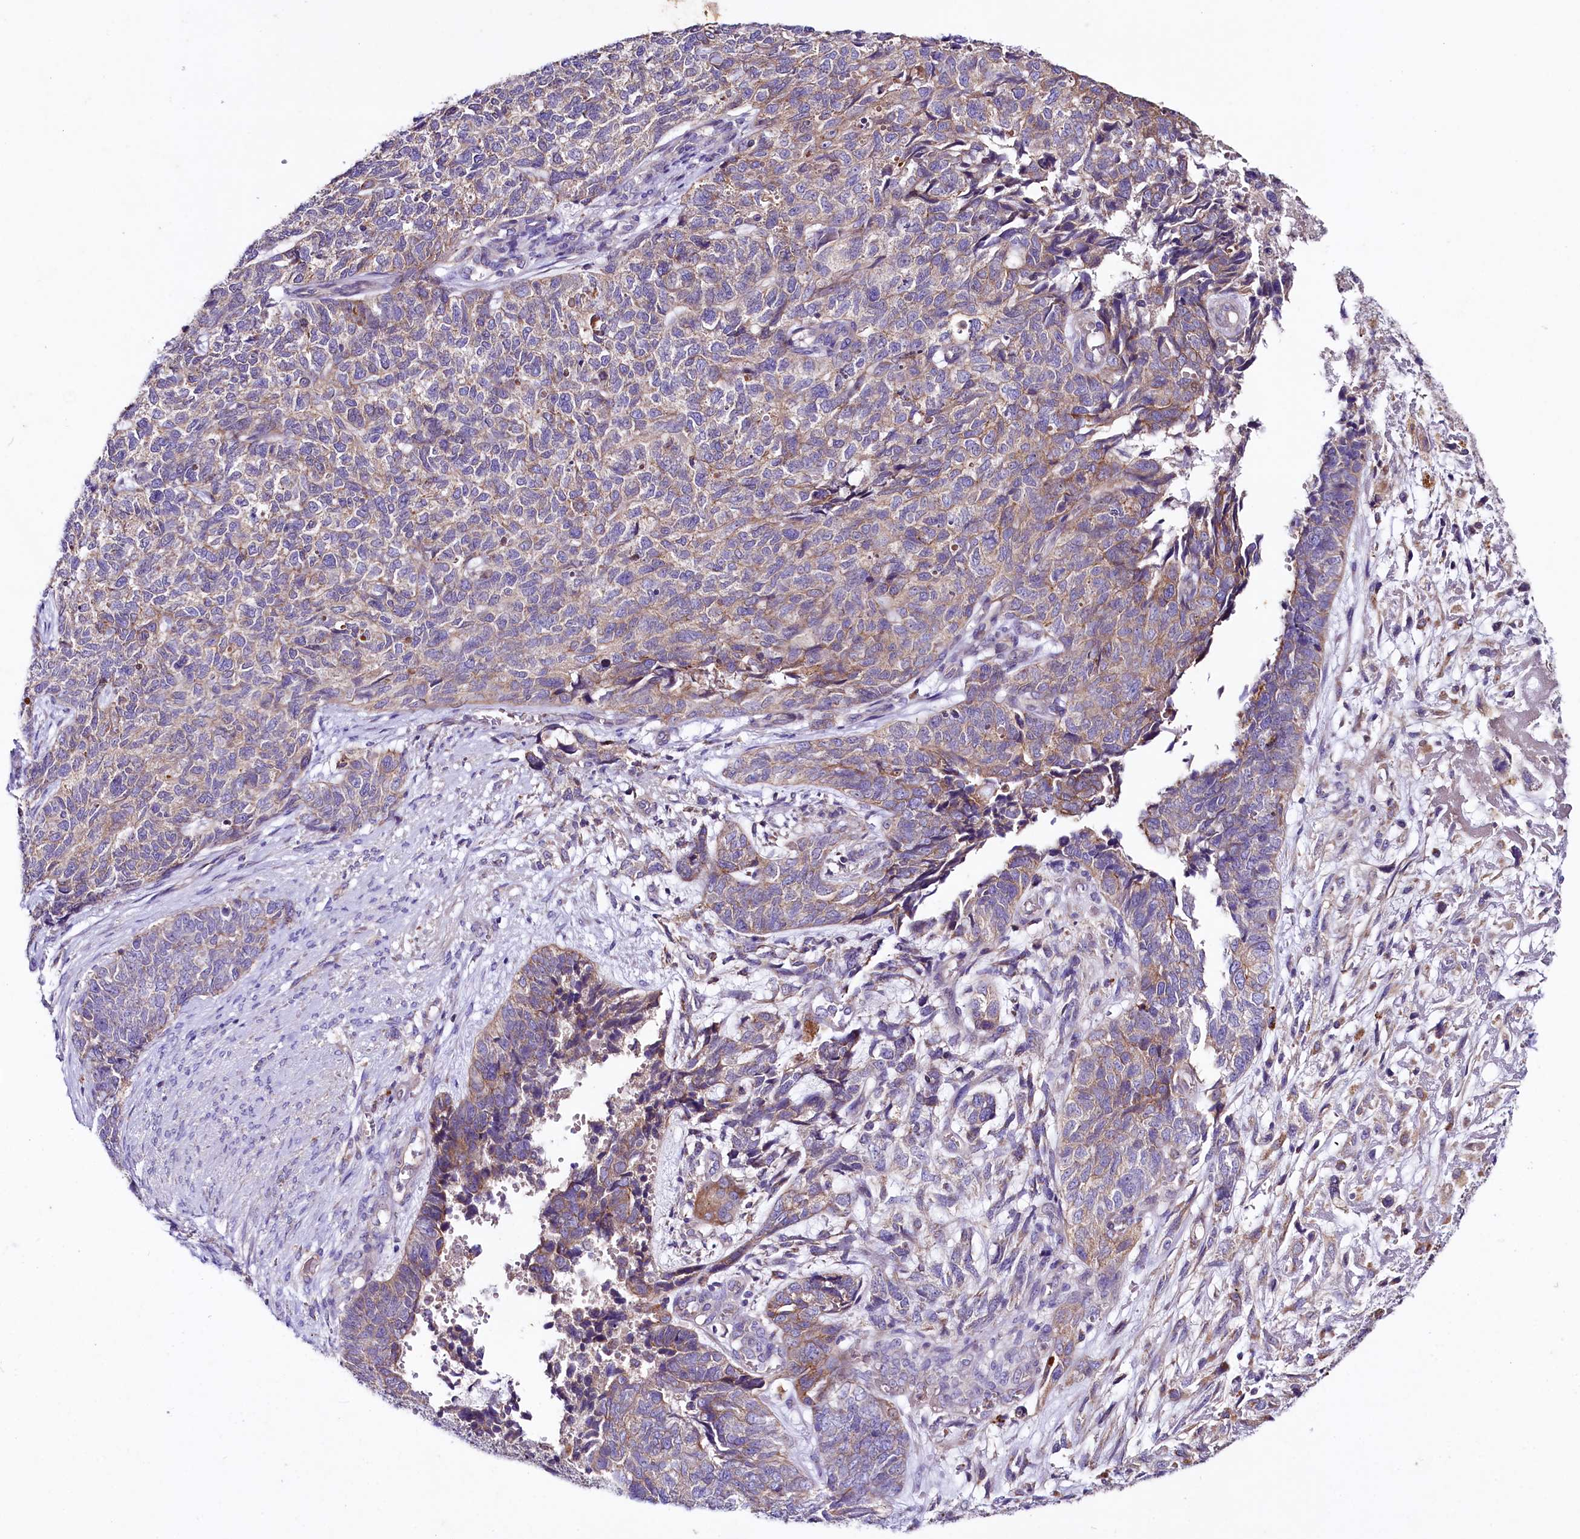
{"staining": {"intensity": "moderate", "quantity": "25%-75%", "location": "cytoplasmic/membranous"}, "tissue": "cervical cancer", "cell_type": "Tumor cells", "image_type": "cancer", "snomed": [{"axis": "morphology", "description": "Squamous cell carcinoma, NOS"}, {"axis": "topography", "description": "Cervix"}], "caption": "Immunohistochemistry of human cervical cancer (squamous cell carcinoma) shows medium levels of moderate cytoplasmic/membranous positivity in about 25%-75% of tumor cells. Using DAB (brown) and hematoxylin (blue) stains, captured at high magnification using brightfield microscopy.", "gene": "SACM1L", "patient": {"sex": "female", "age": 63}}